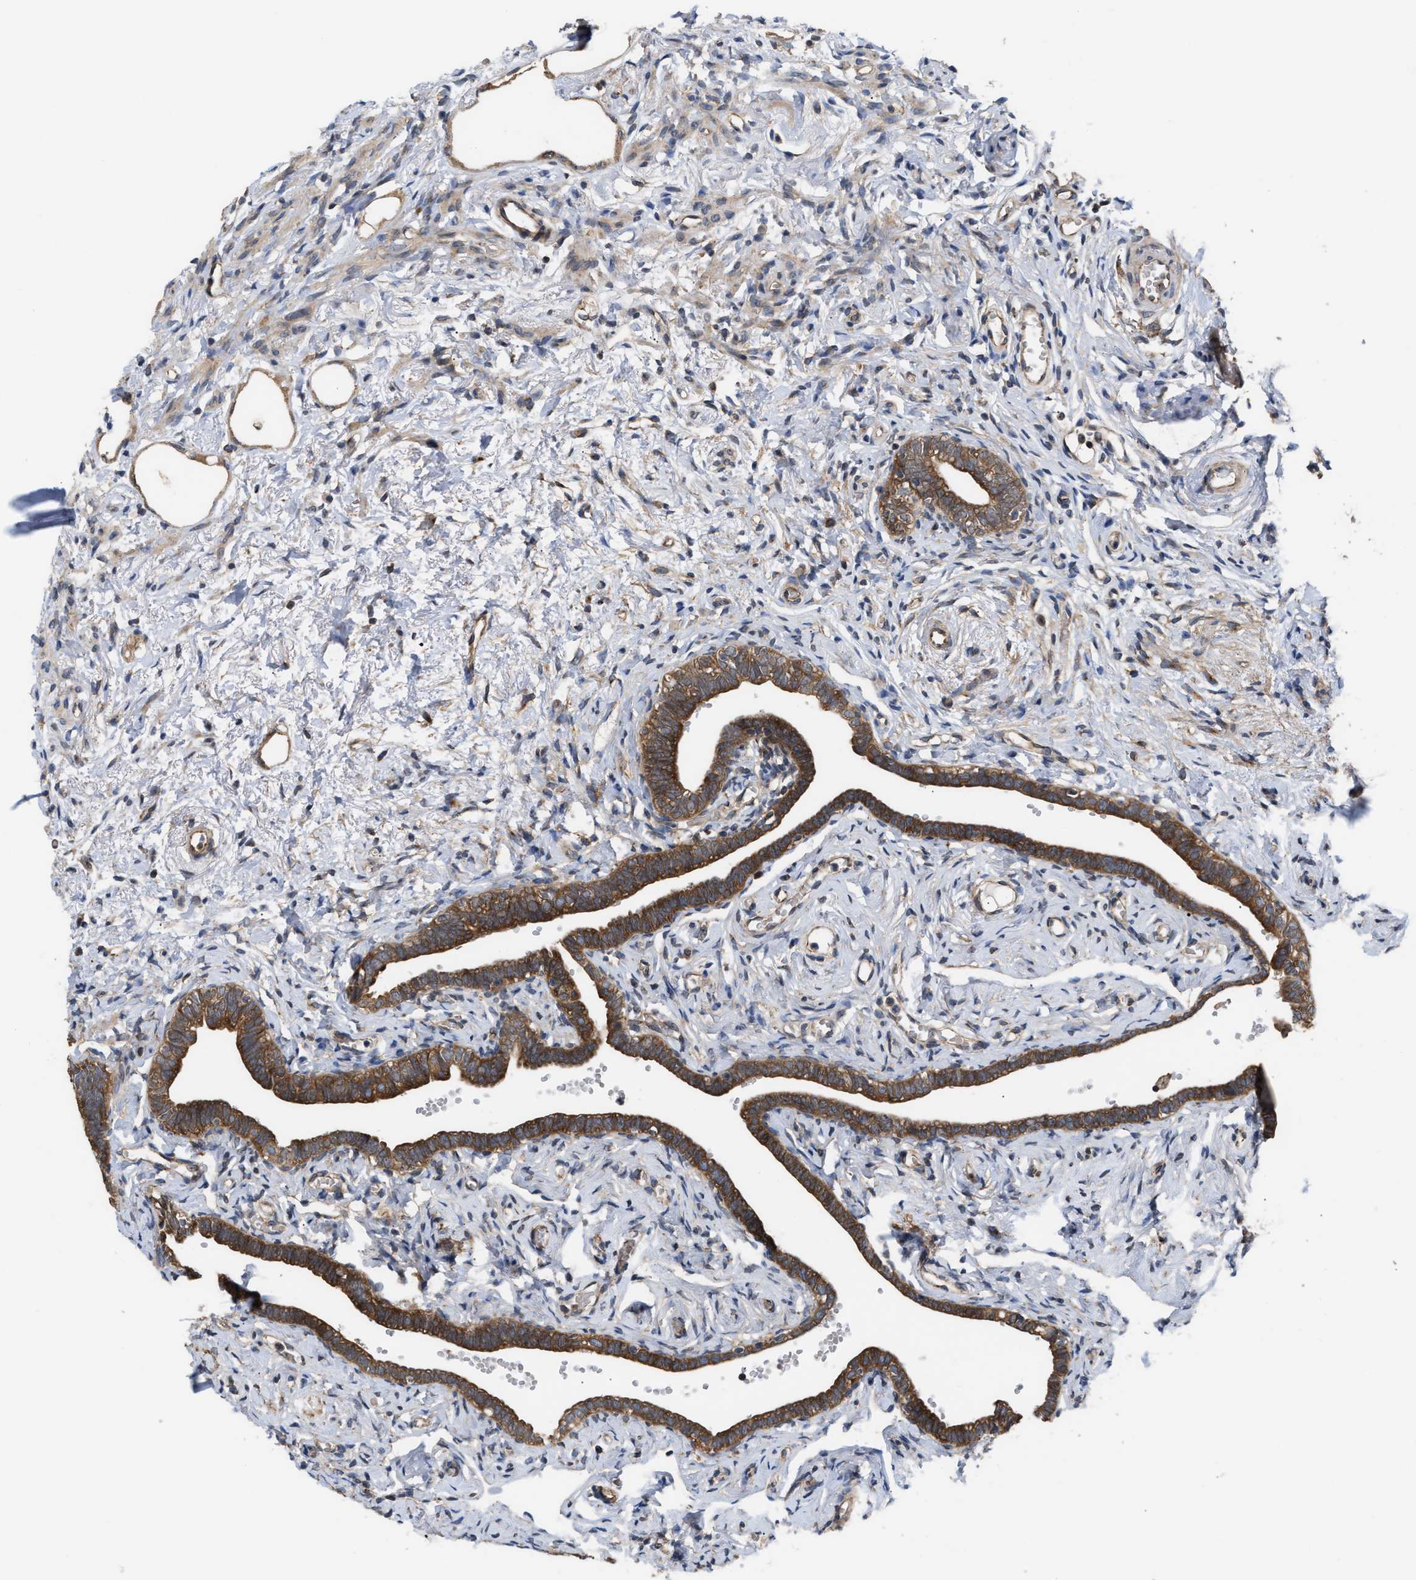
{"staining": {"intensity": "strong", "quantity": ">75%", "location": "cytoplasmic/membranous"}, "tissue": "fallopian tube", "cell_type": "Glandular cells", "image_type": "normal", "snomed": [{"axis": "morphology", "description": "Normal tissue, NOS"}, {"axis": "topography", "description": "Fallopian tube"}], "caption": "This is a histology image of IHC staining of normal fallopian tube, which shows strong expression in the cytoplasmic/membranous of glandular cells.", "gene": "LAPTM4B", "patient": {"sex": "female", "age": 71}}